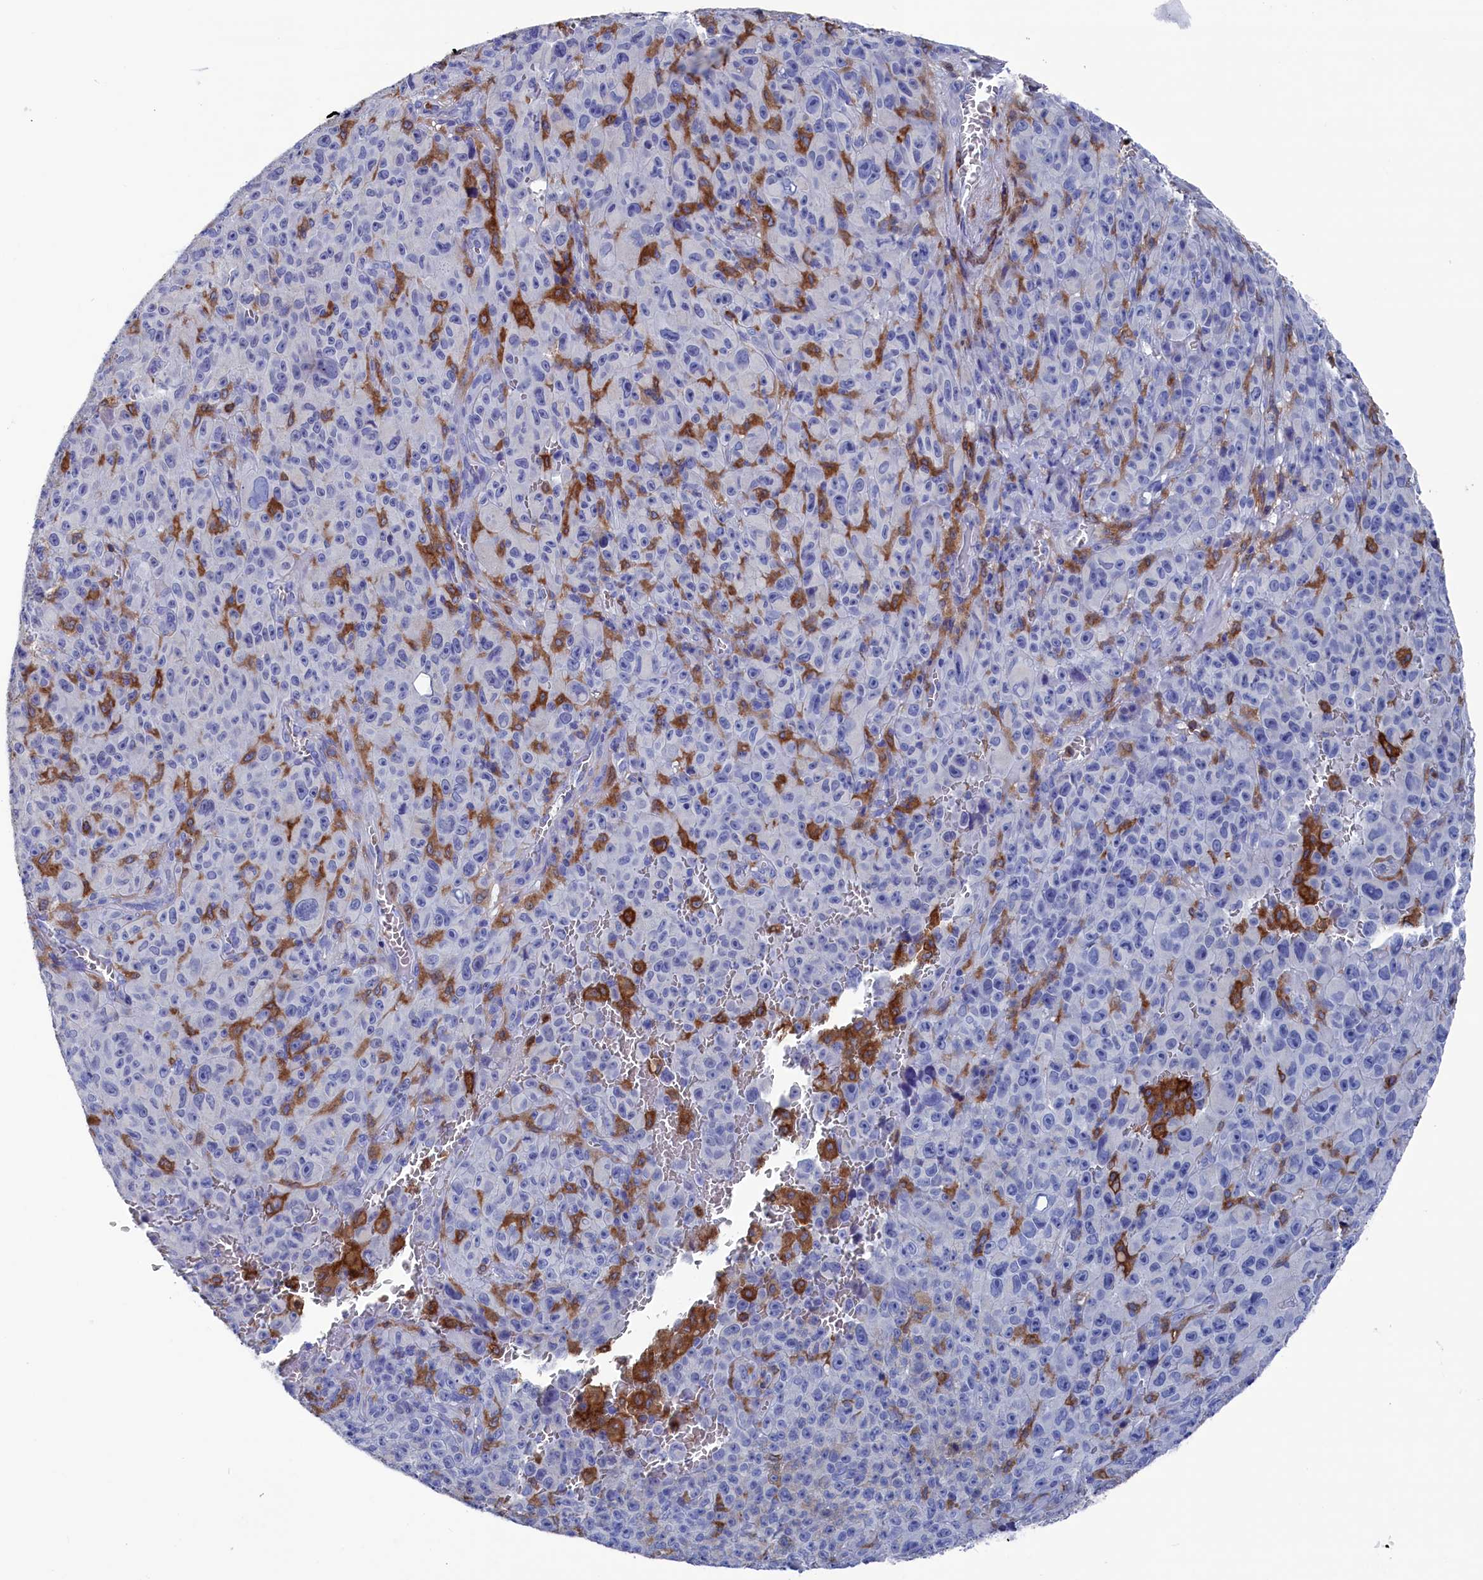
{"staining": {"intensity": "negative", "quantity": "none", "location": "none"}, "tissue": "melanoma", "cell_type": "Tumor cells", "image_type": "cancer", "snomed": [{"axis": "morphology", "description": "Malignant melanoma, NOS"}, {"axis": "topography", "description": "Skin"}], "caption": "Protein analysis of melanoma demonstrates no significant staining in tumor cells.", "gene": "TYROBP", "patient": {"sex": "female", "age": 82}}